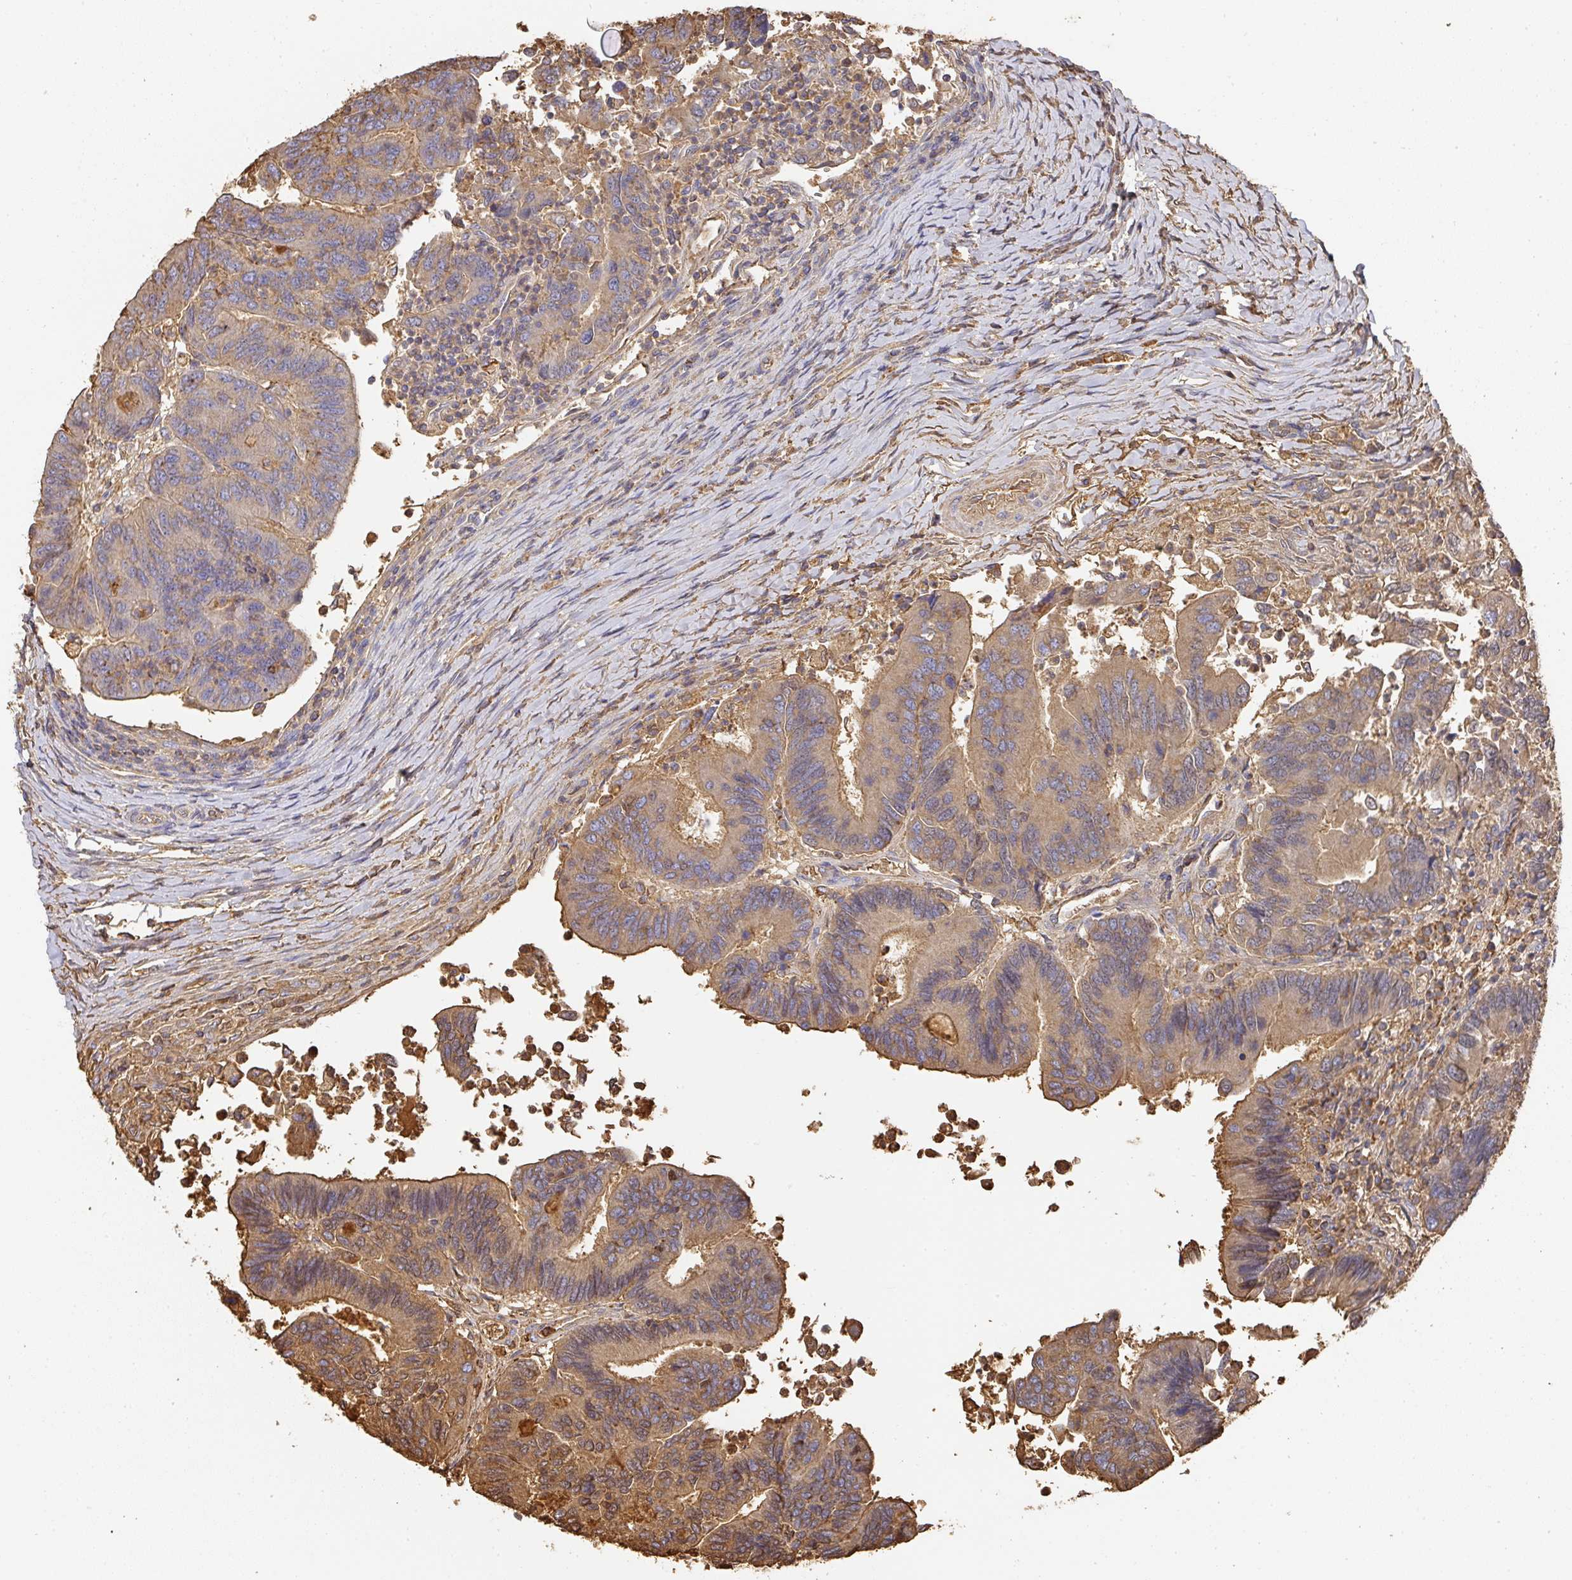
{"staining": {"intensity": "moderate", "quantity": "25%-75%", "location": "cytoplasmic/membranous"}, "tissue": "colorectal cancer", "cell_type": "Tumor cells", "image_type": "cancer", "snomed": [{"axis": "morphology", "description": "Adenocarcinoma, NOS"}, {"axis": "topography", "description": "Colon"}], "caption": "Colorectal cancer stained for a protein (brown) demonstrates moderate cytoplasmic/membranous positive expression in approximately 25%-75% of tumor cells.", "gene": "ALB", "patient": {"sex": "female", "age": 67}}